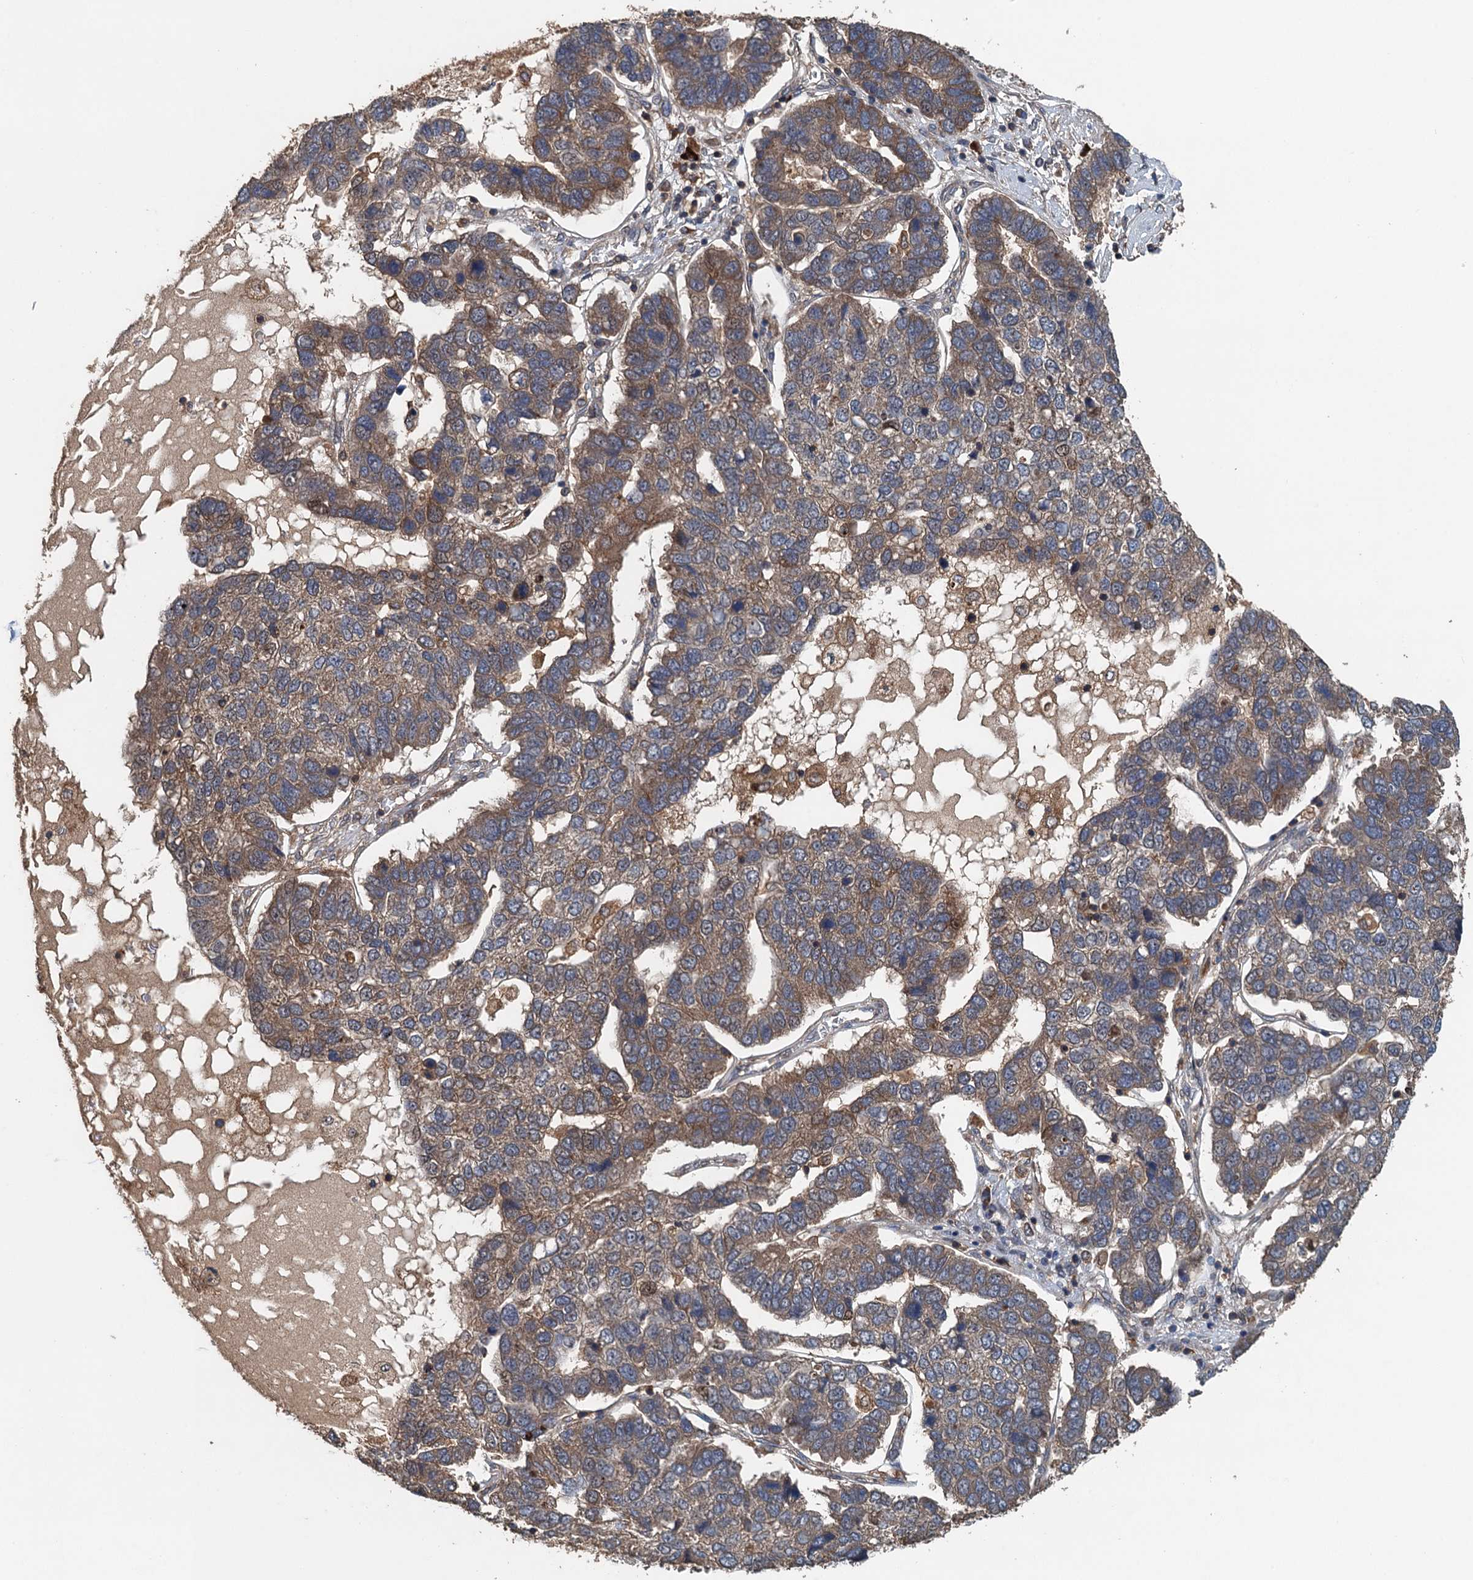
{"staining": {"intensity": "moderate", "quantity": ">75%", "location": "cytoplasmic/membranous"}, "tissue": "pancreatic cancer", "cell_type": "Tumor cells", "image_type": "cancer", "snomed": [{"axis": "morphology", "description": "Adenocarcinoma, NOS"}, {"axis": "topography", "description": "Pancreas"}], "caption": "Immunohistochemical staining of pancreatic adenocarcinoma demonstrates medium levels of moderate cytoplasmic/membranous staining in approximately >75% of tumor cells. Using DAB (3,3'-diaminobenzidine) (brown) and hematoxylin (blue) stains, captured at high magnification using brightfield microscopy.", "gene": "BORCS5", "patient": {"sex": "female", "age": 61}}